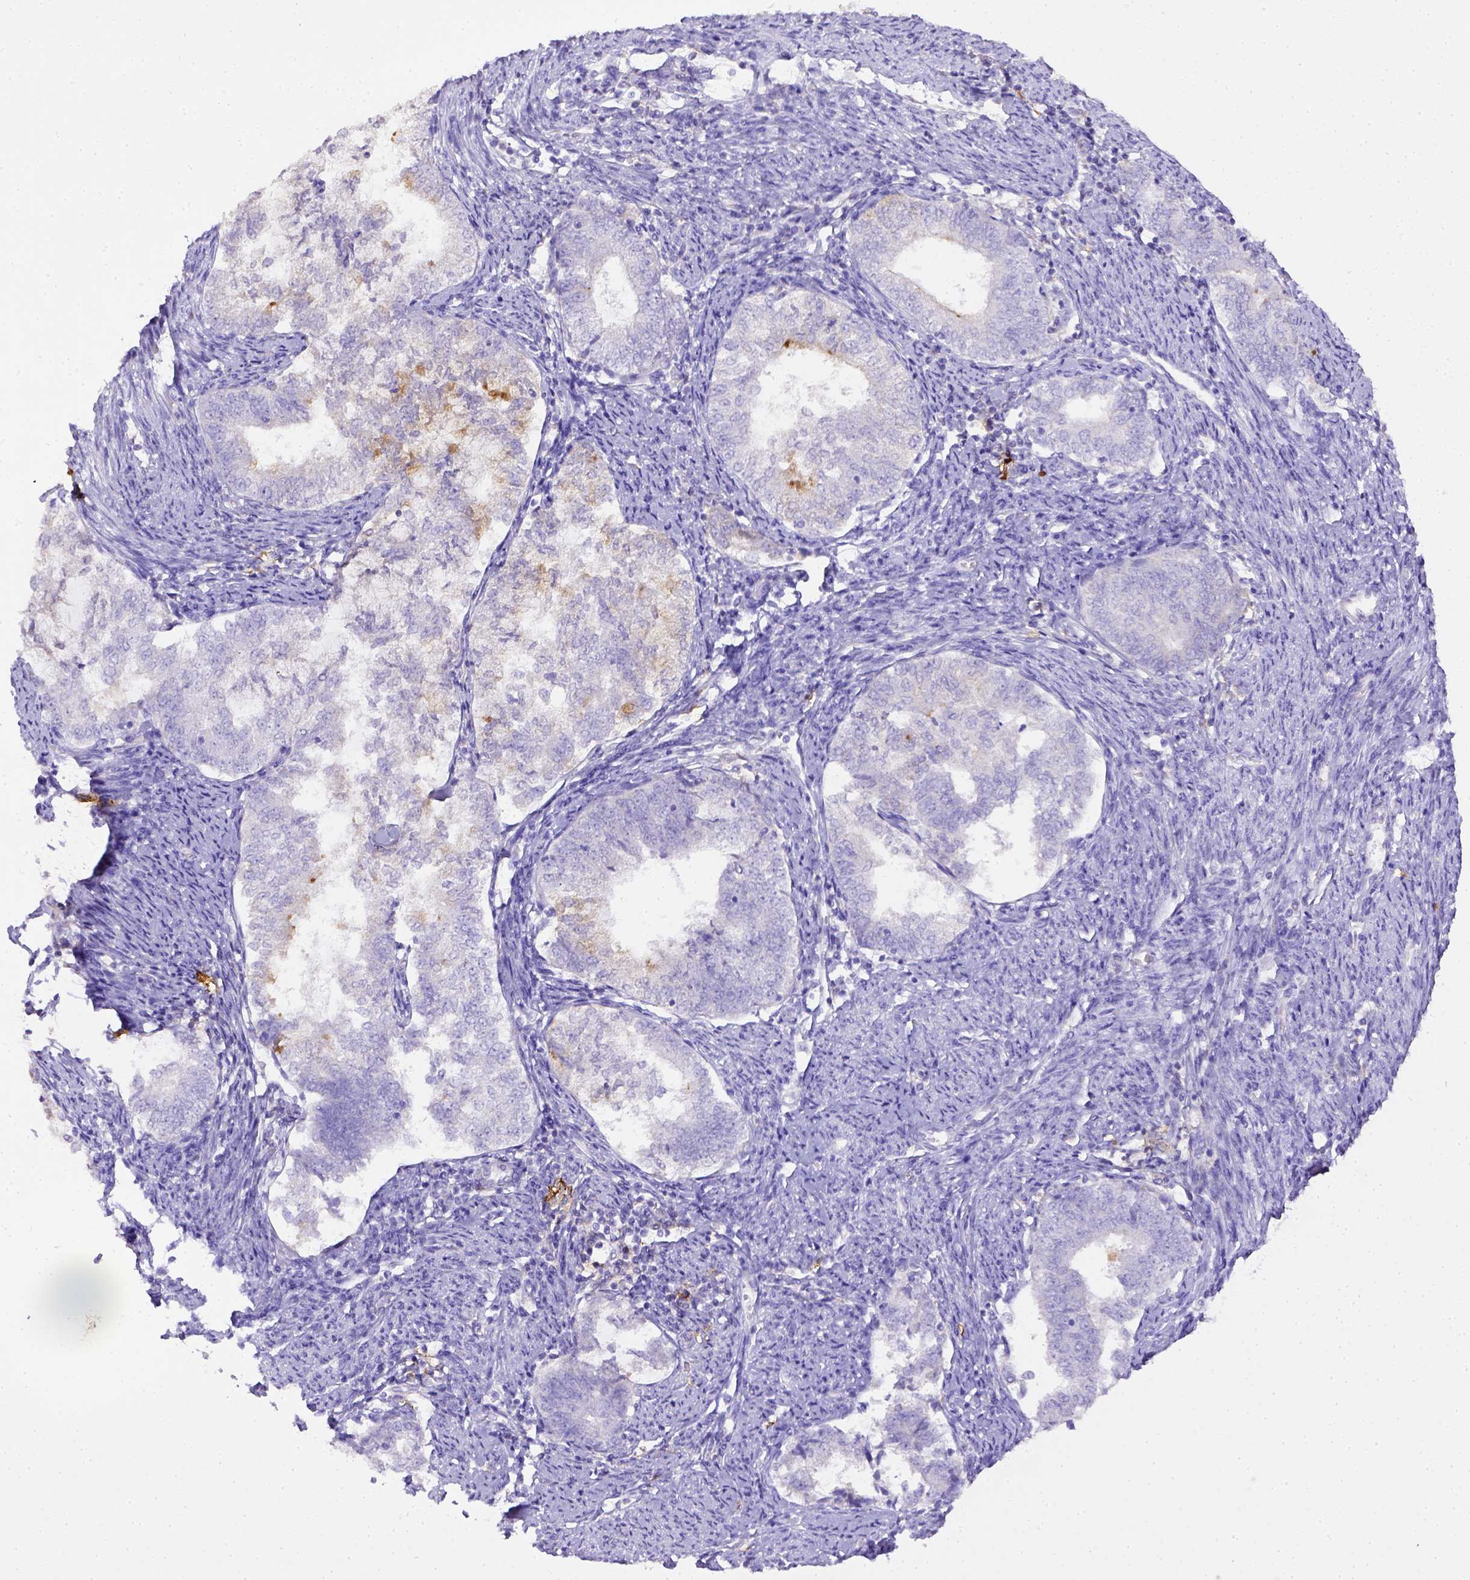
{"staining": {"intensity": "negative", "quantity": "none", "location": "none"}, "tissue": "endometrial cancer", "cell_type": "Tumor cells", "image_type": "cancer", "snomed": [{"axis": "morphology", "description": "Adenocarcinoma, NOS"}, {"axis": "topography", "description": "Endometrium"}], "caption": "Histopathology image shows no significant protein positivity in tumor cells of endometrial adenocarcinoma.", "gene": "CD40", "patient": {"sex": "female", "age": 65}}